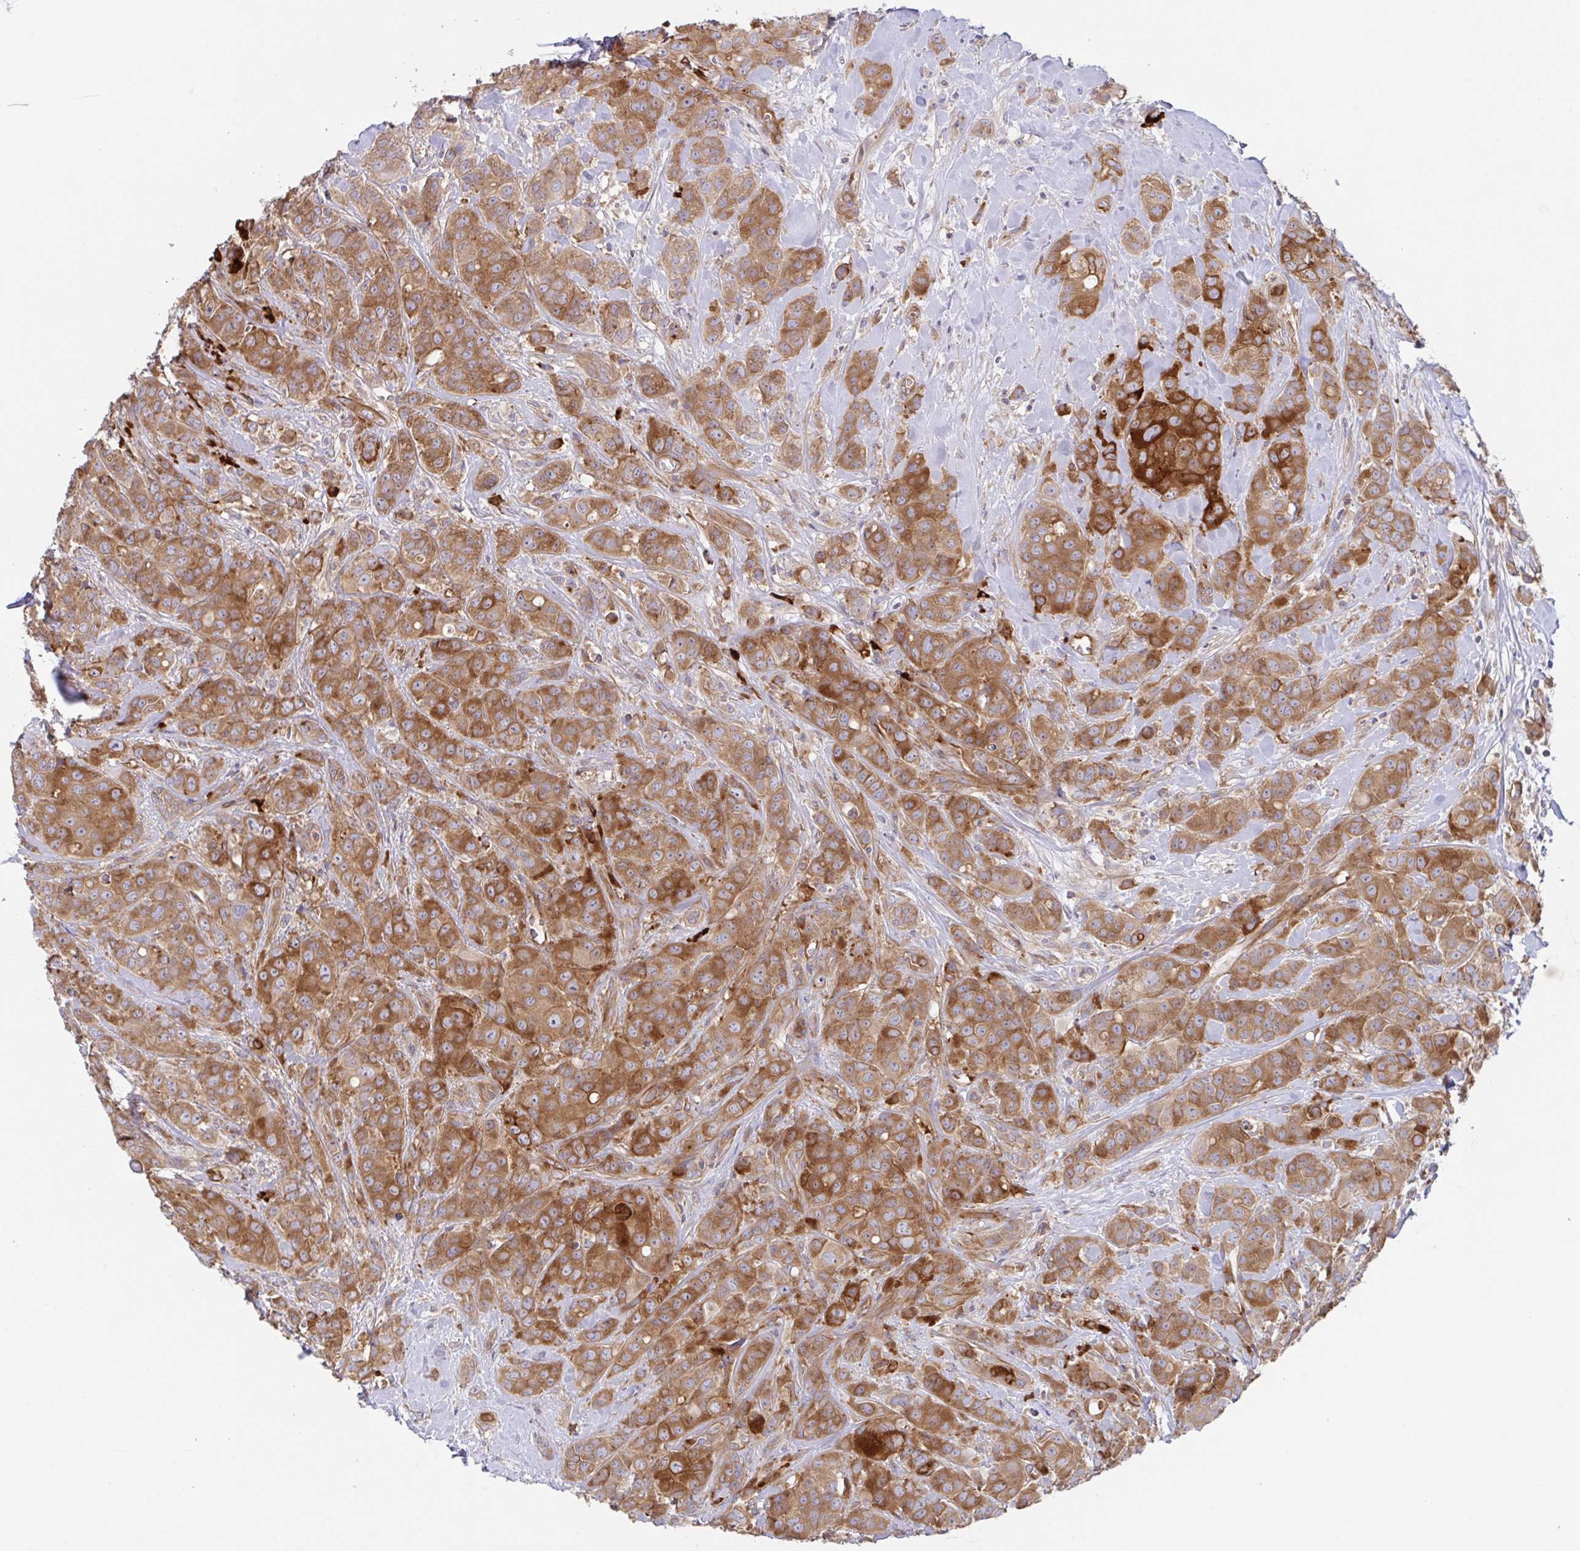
{"staining": {"intensity": "moderate", "quantity": ">75%", "location": "cytoplasmic/membranous"}, "tissue": "breast cancer", "cell_type": "Tumor cells", "image_type": "cancer", "snomed": [{"axis": "morphology", "description": "Normal tissue, NOS"}, {"axis": "morphology", "description": "Duct carcinoma"}, {"axis": "topography", "description": "Breast"}], "caption": "Breast cancer stained with a brown dye exhibits moderate cytoplasmic/membranous positive positivity in approximately >75% of tumor cells.", "gene": "YARS2", "patient": {"sex": "female", "age": 43}}